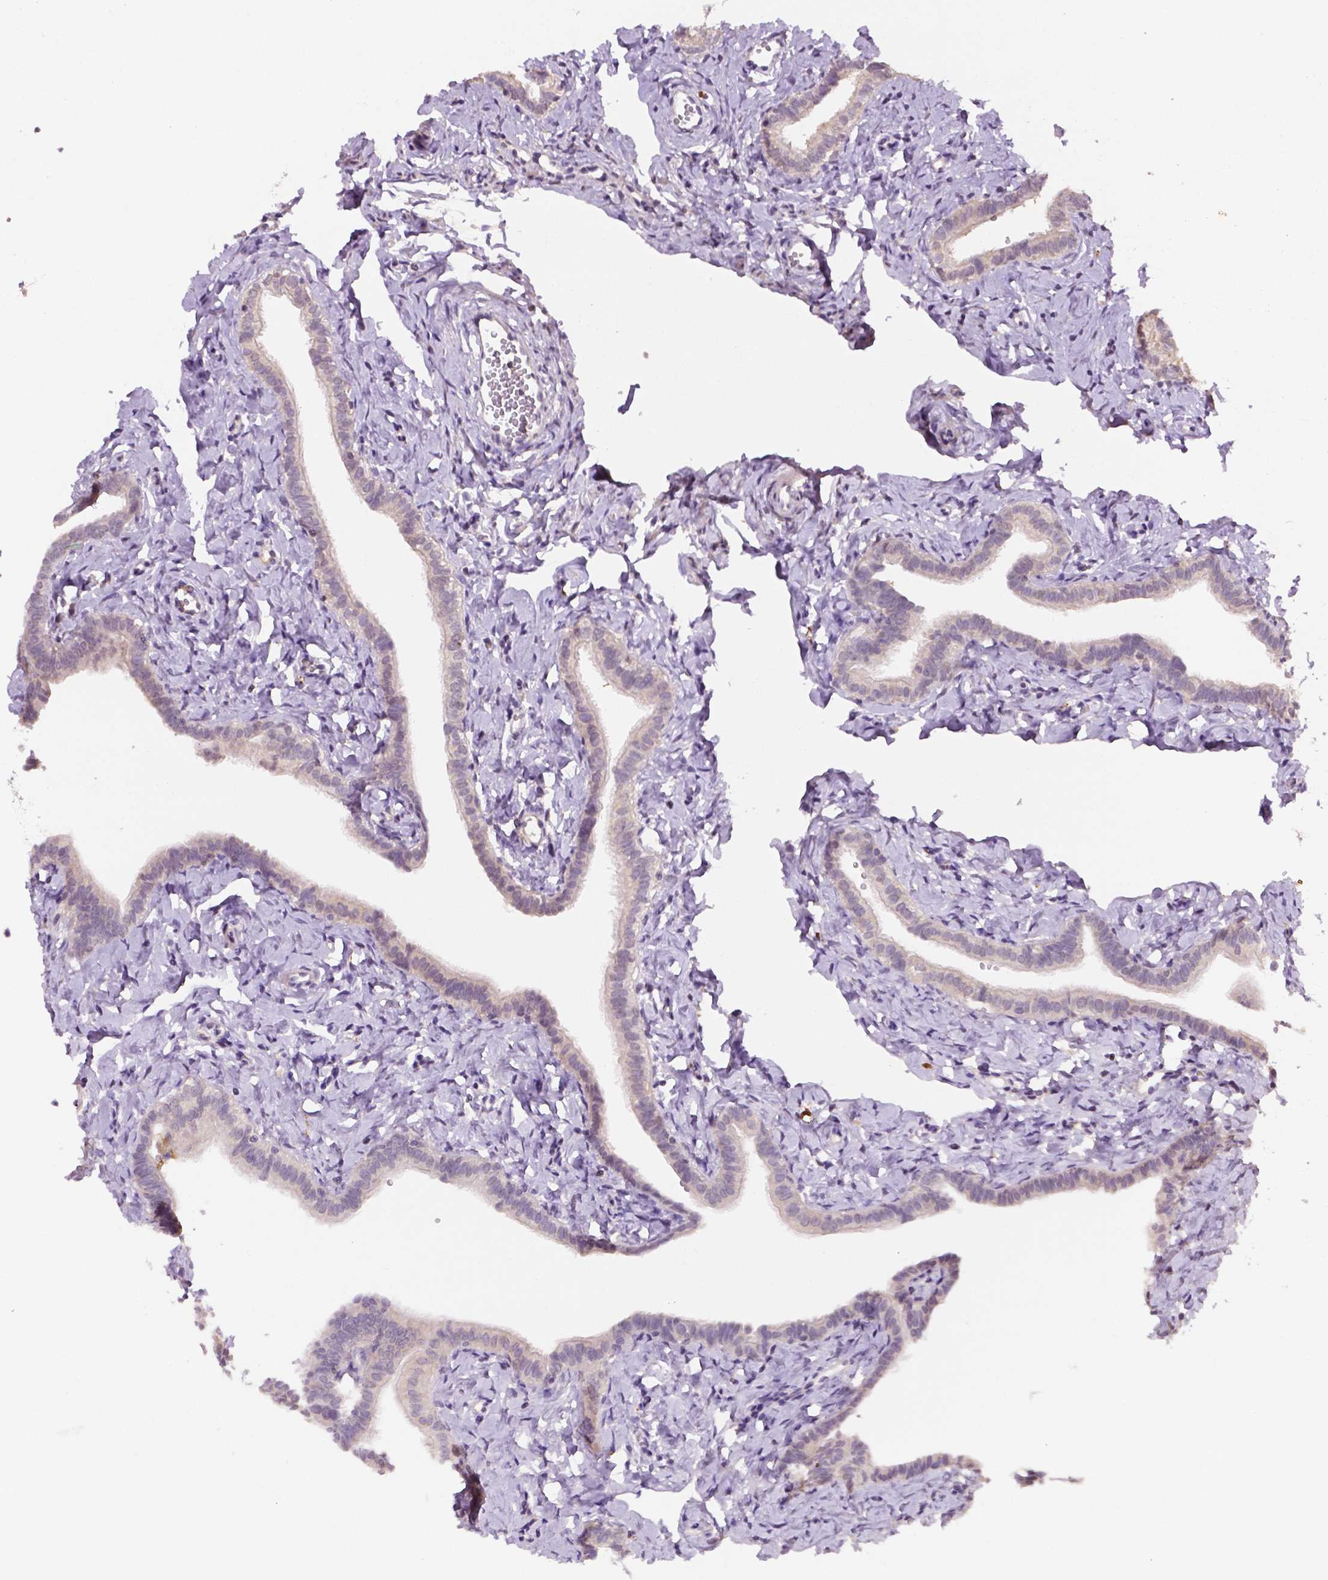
{"staining": {"intensity": "negative", "quantity": "none", "location": "none"}, "tissue": "fallopian tube", "cell_type": "Glandular cells", "image_type": "normal", "snomed": [{"axis": "morphology", "description": "Normal tissue, NOS"}, {"axis": "topography", "description": "Fallopian tube"}], "caption": "Fallopian tube stained for a protein using immunohistochemistry (IHC) reveals no staining glandular cells.", "gene": "MROH6", "patient": {"sex": "female", "age": 41}}